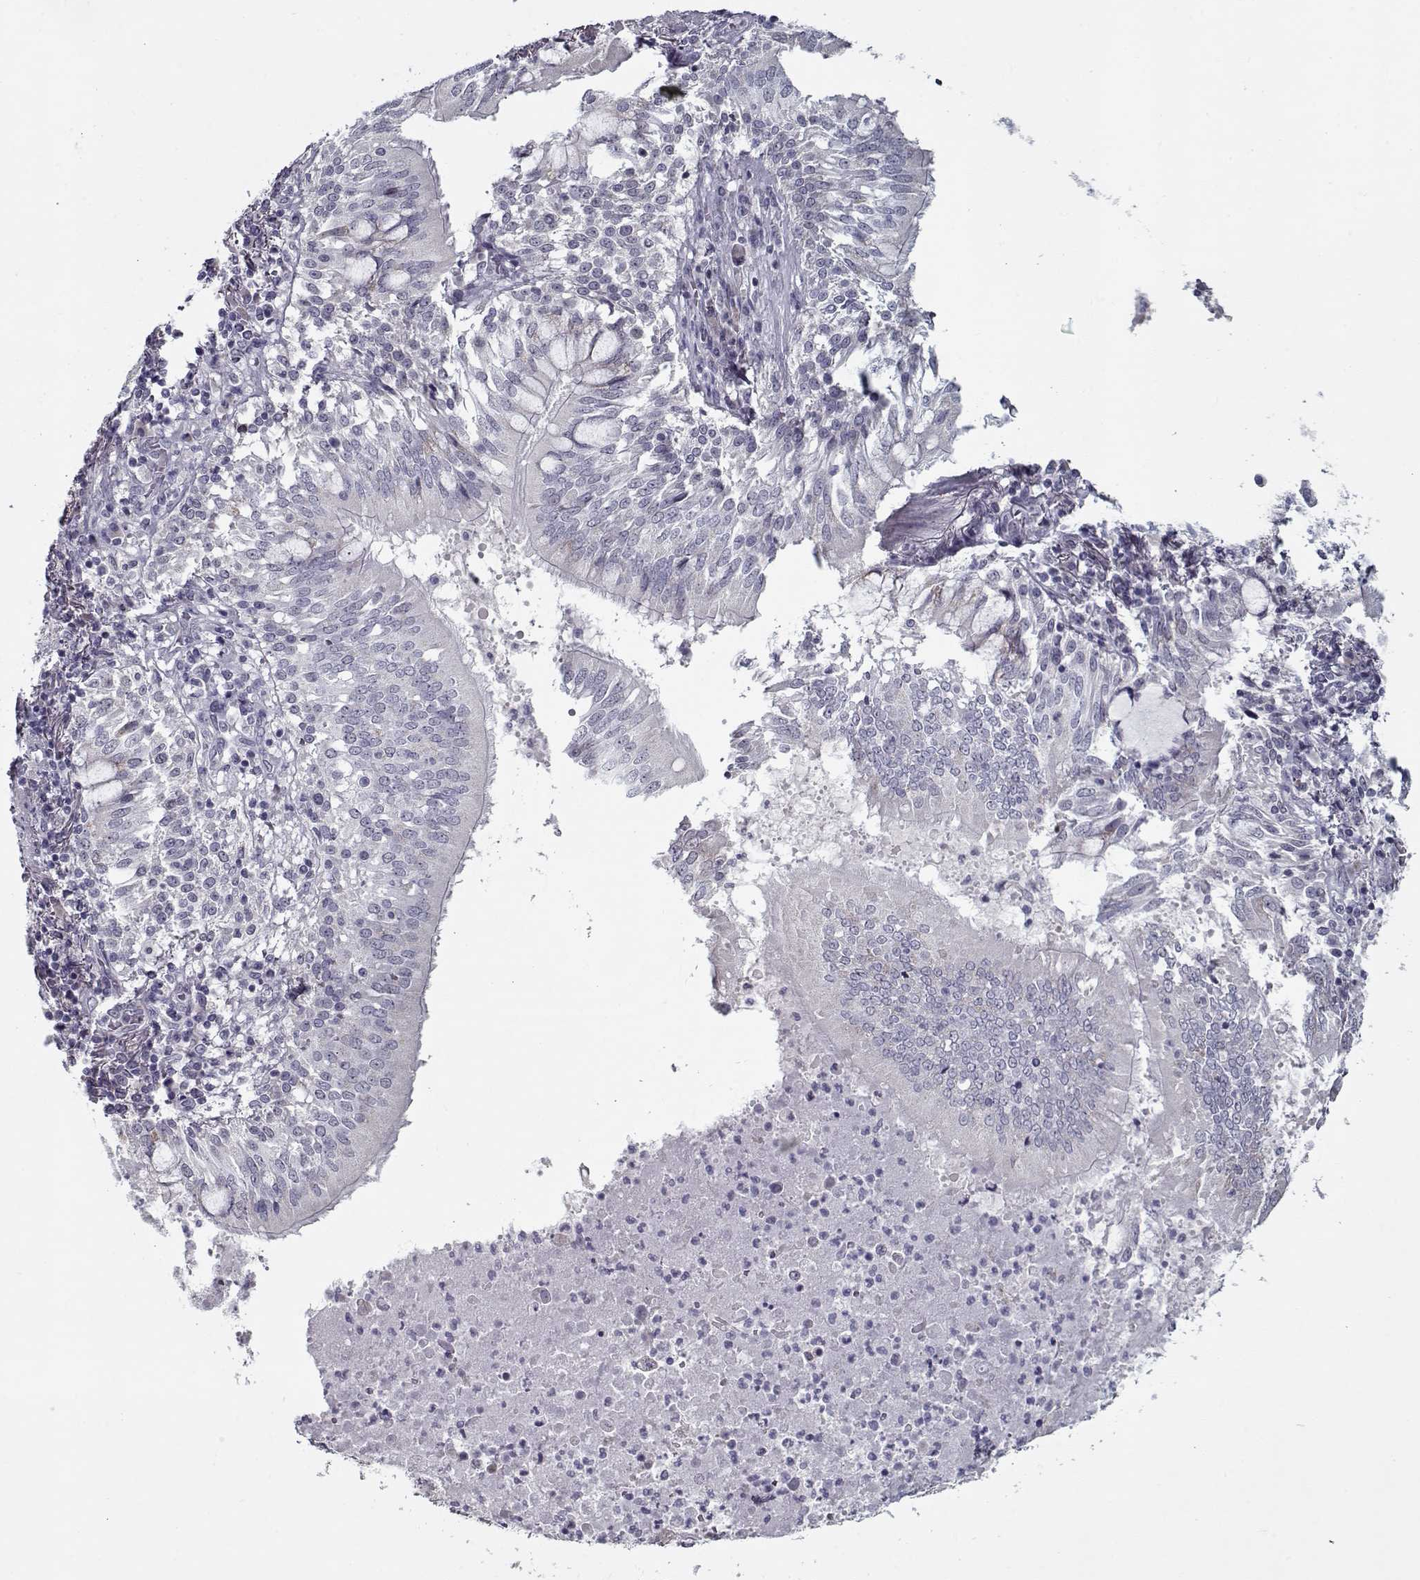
{"staining": {"intensity": "negative", "quantity": "none", "location": "none"}, "tissue": "lung cancer", "cell_type": "Tumor cells", "image_type": "cancer", "snomed": [{"axis": "morphology", "description": "Normal tissue, NOS"}, {"axis": "morphology", "description": "Squamous cell carcinoma, NOS"}, {"axis": "topography", "description": "Bronchus"}, {"axis": "topography", "description": "Lung"}], "caption": "A high-resolution photomicrograph shows immunohistochemistry staining of lung cancer, which shows no significant staining in tumor cells.", "gene": "SEC16B", "patient": {"sex": "male", "age": 64}}